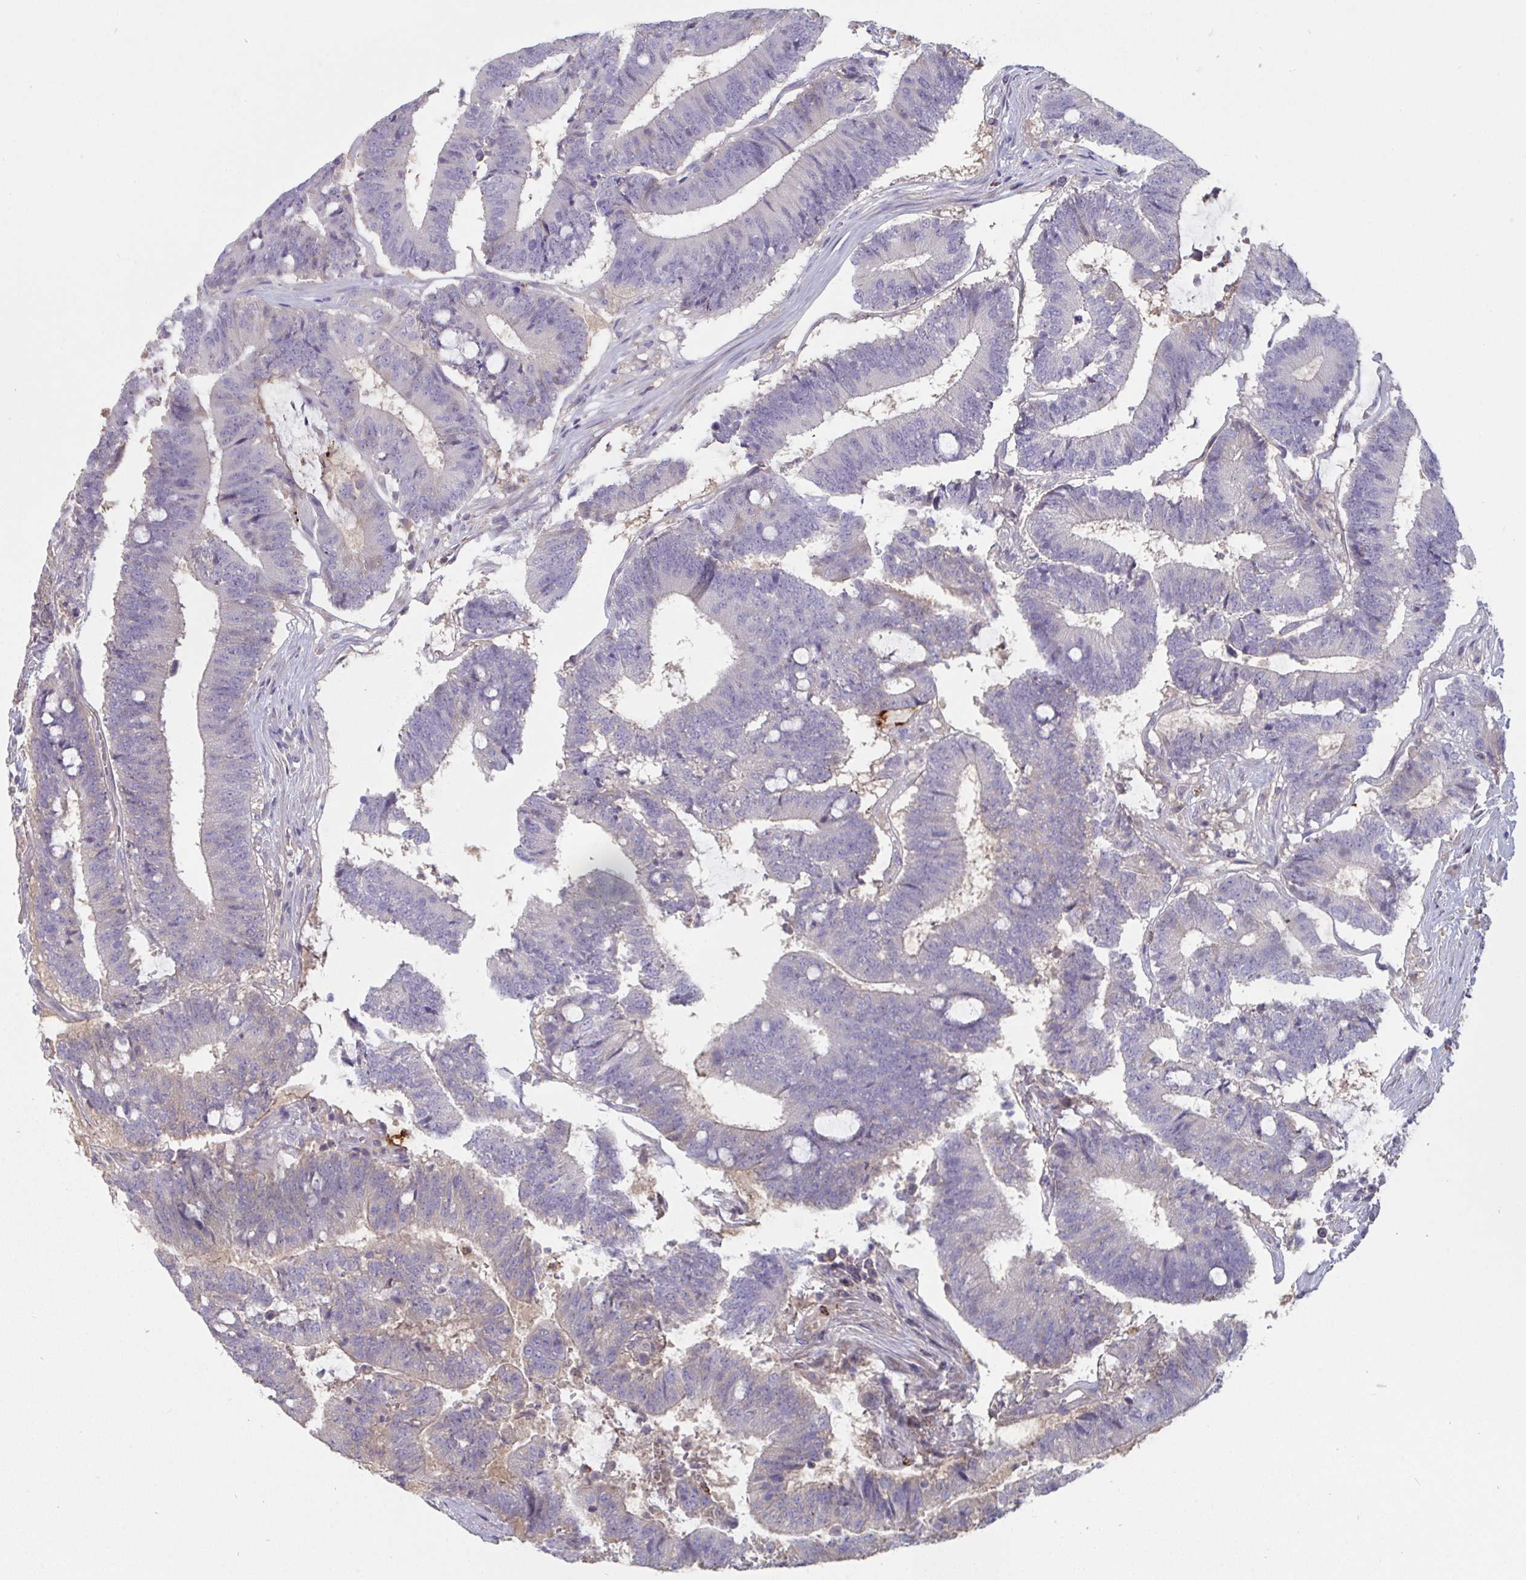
{"staining": {"intensity": "negative", "quantity": "none", "location": "none"}, "tissue": "colorectal cancer", "cell_type": "Tumor cells", "image_type": "cancer", "snomed": [{"axis": "morphology", "description": "Adenocarcinoma, NOS"}, {"axis": "topography", "description": "Colon"}], "caption": "Immunohistochemical staining of colorectal cancer (adenocarcinoma) shows no significant staining in tumor cells.", "gene": "HGFAC", "patient": {"sex": "female", "age": 43}}